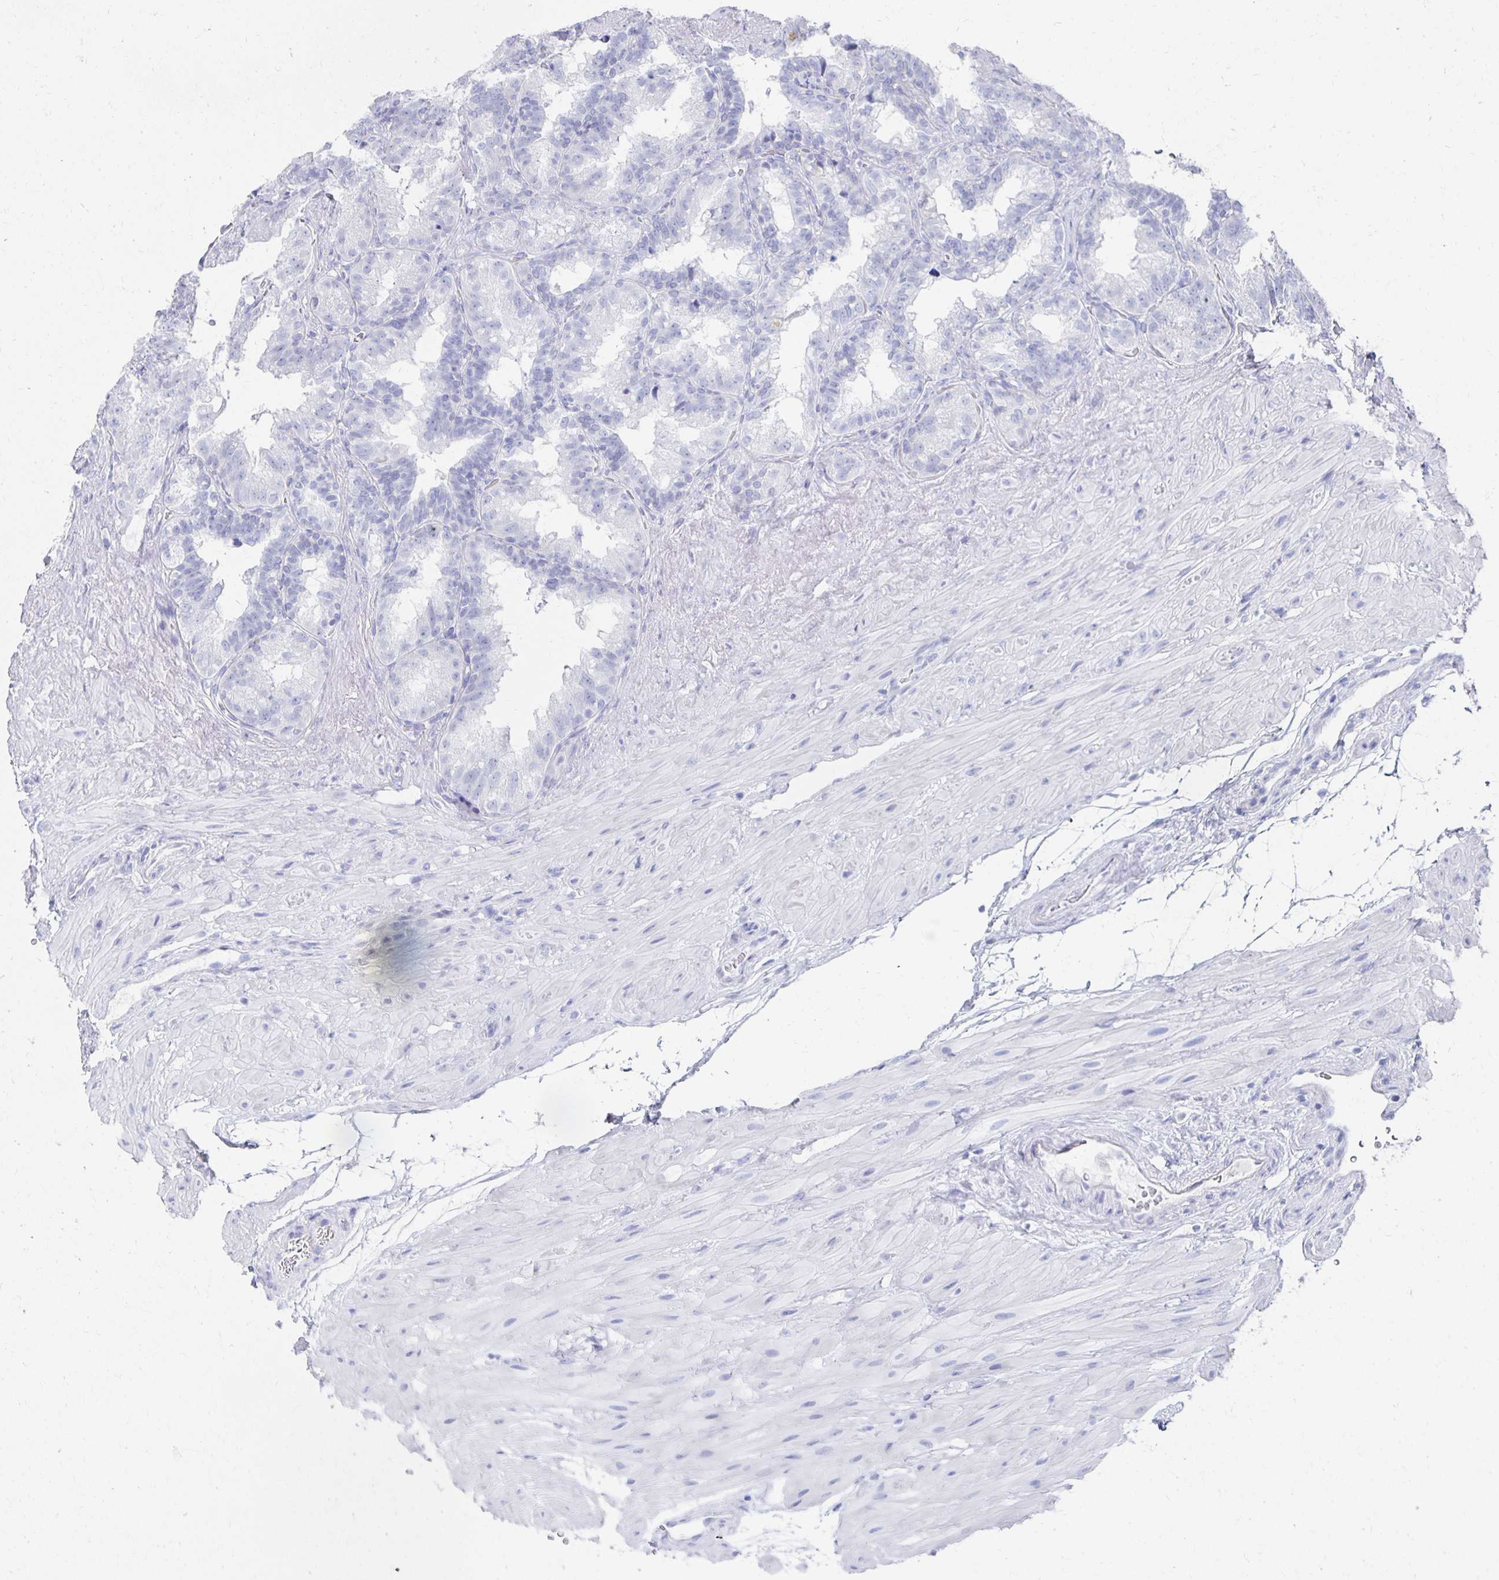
{"staining": {"intensity": "negative", "quantity": "none", "location": "none"}, "tissue": "seminal vesicle", "cell_type": "Glandular cells", "image_type": "normal", "snomed": [{"axis": "morphology", "description": "Normal tissue, NOS"}, {"axis": "topography", "description": "Seminal veicle"}], "caption": "Immunohistochemistry of unremarkable seminal vesicle shows no positivity in glandular cells.", "gene": "PRDM7", "patient": {"sex": "male", "age": 60}}